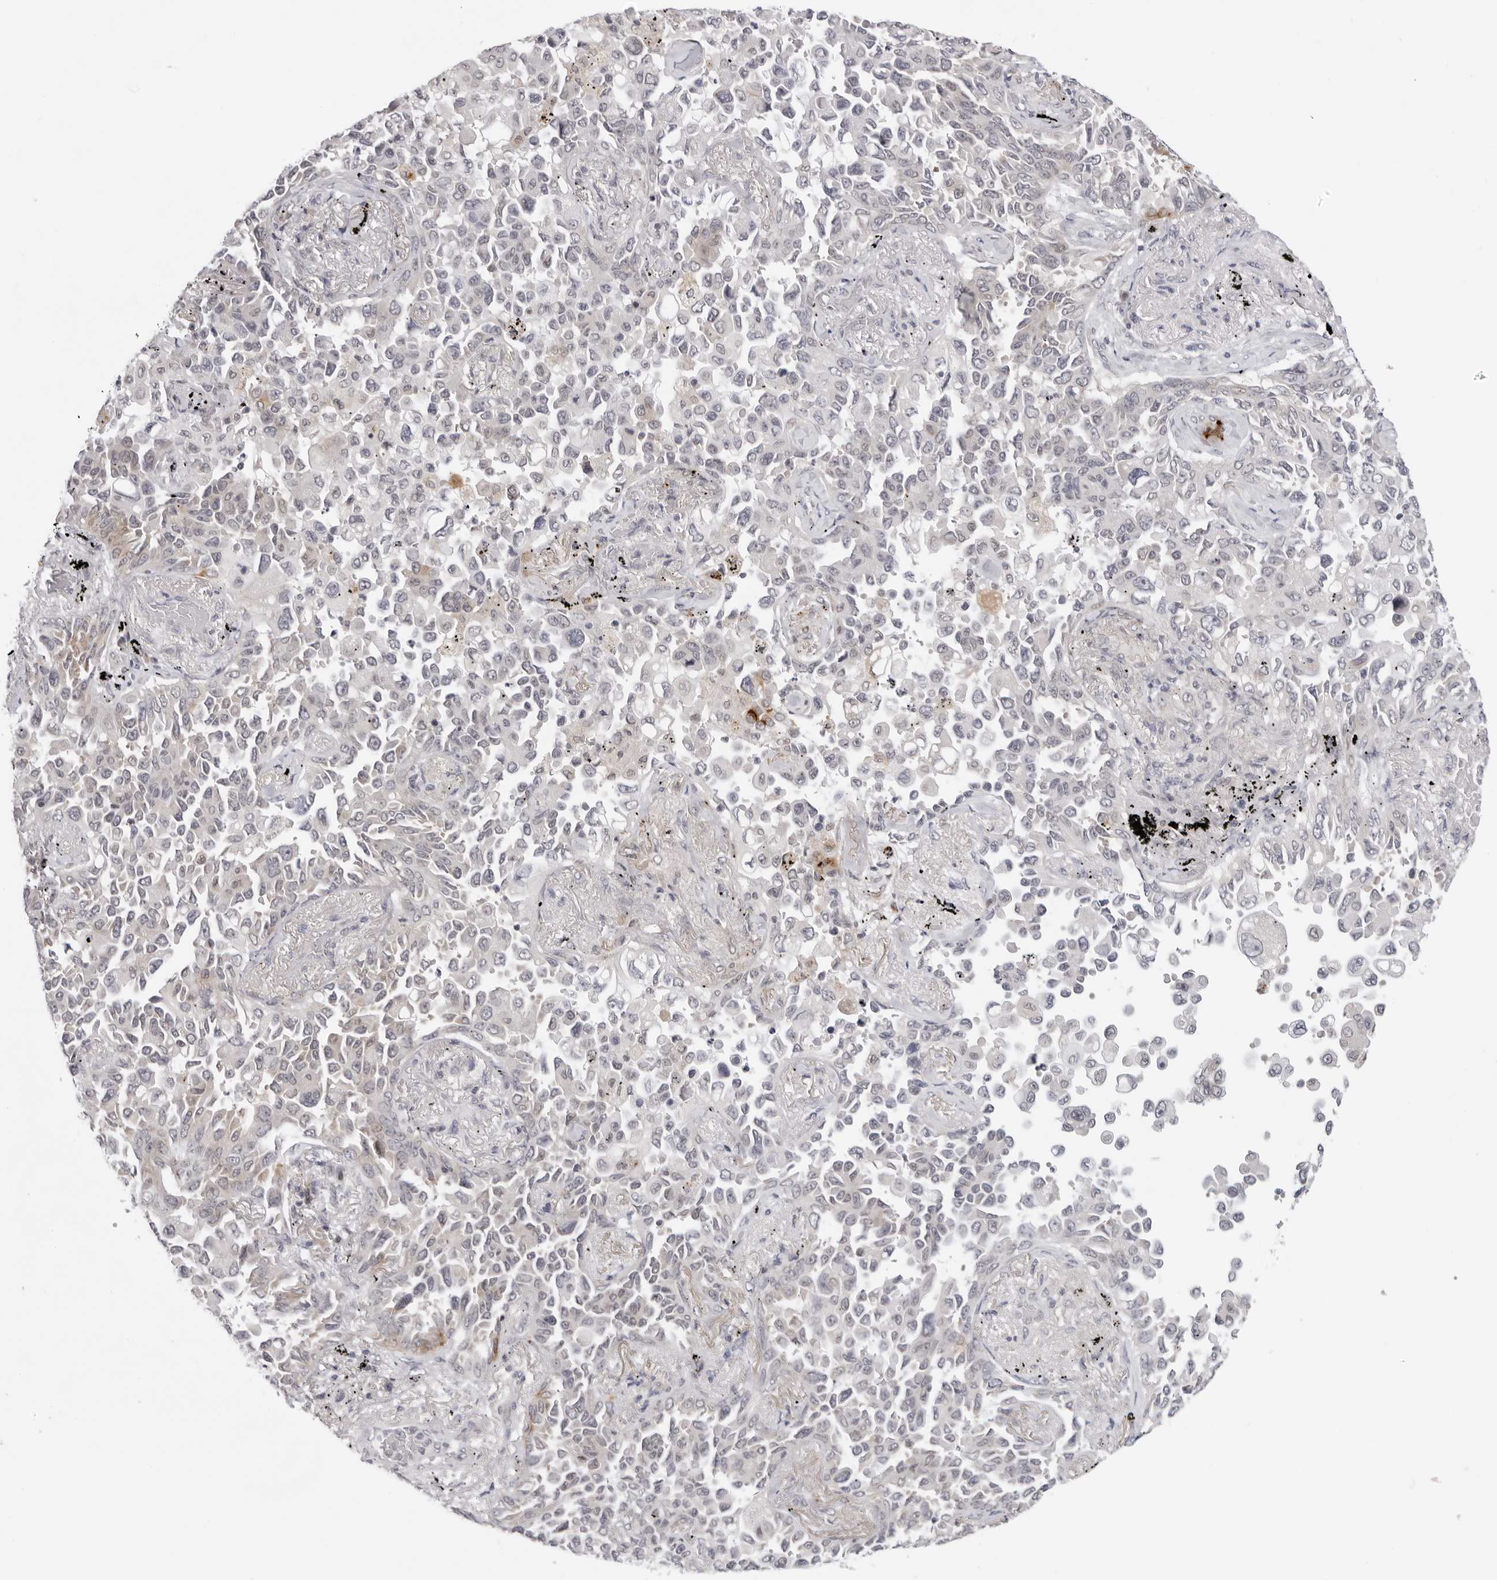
{"staining": {"intensity": "negative", "quantity": "none", "location": "none"}, "tissue": "lung cancer", "cell_type": "Tumor cells", "image_type": "cancer", "snomed": [{"axis": "morphology", "description": "Adenocarcinoma, NOS"}, {"axis": "topography", "description": "Lung"}], "caption": "This is an immunohistochemistry photomicrograph of human lung cancer. There is no expression in tumor cells.", "gene": "PRUNE1", "patient": {"sex": "female", "age": 67}}